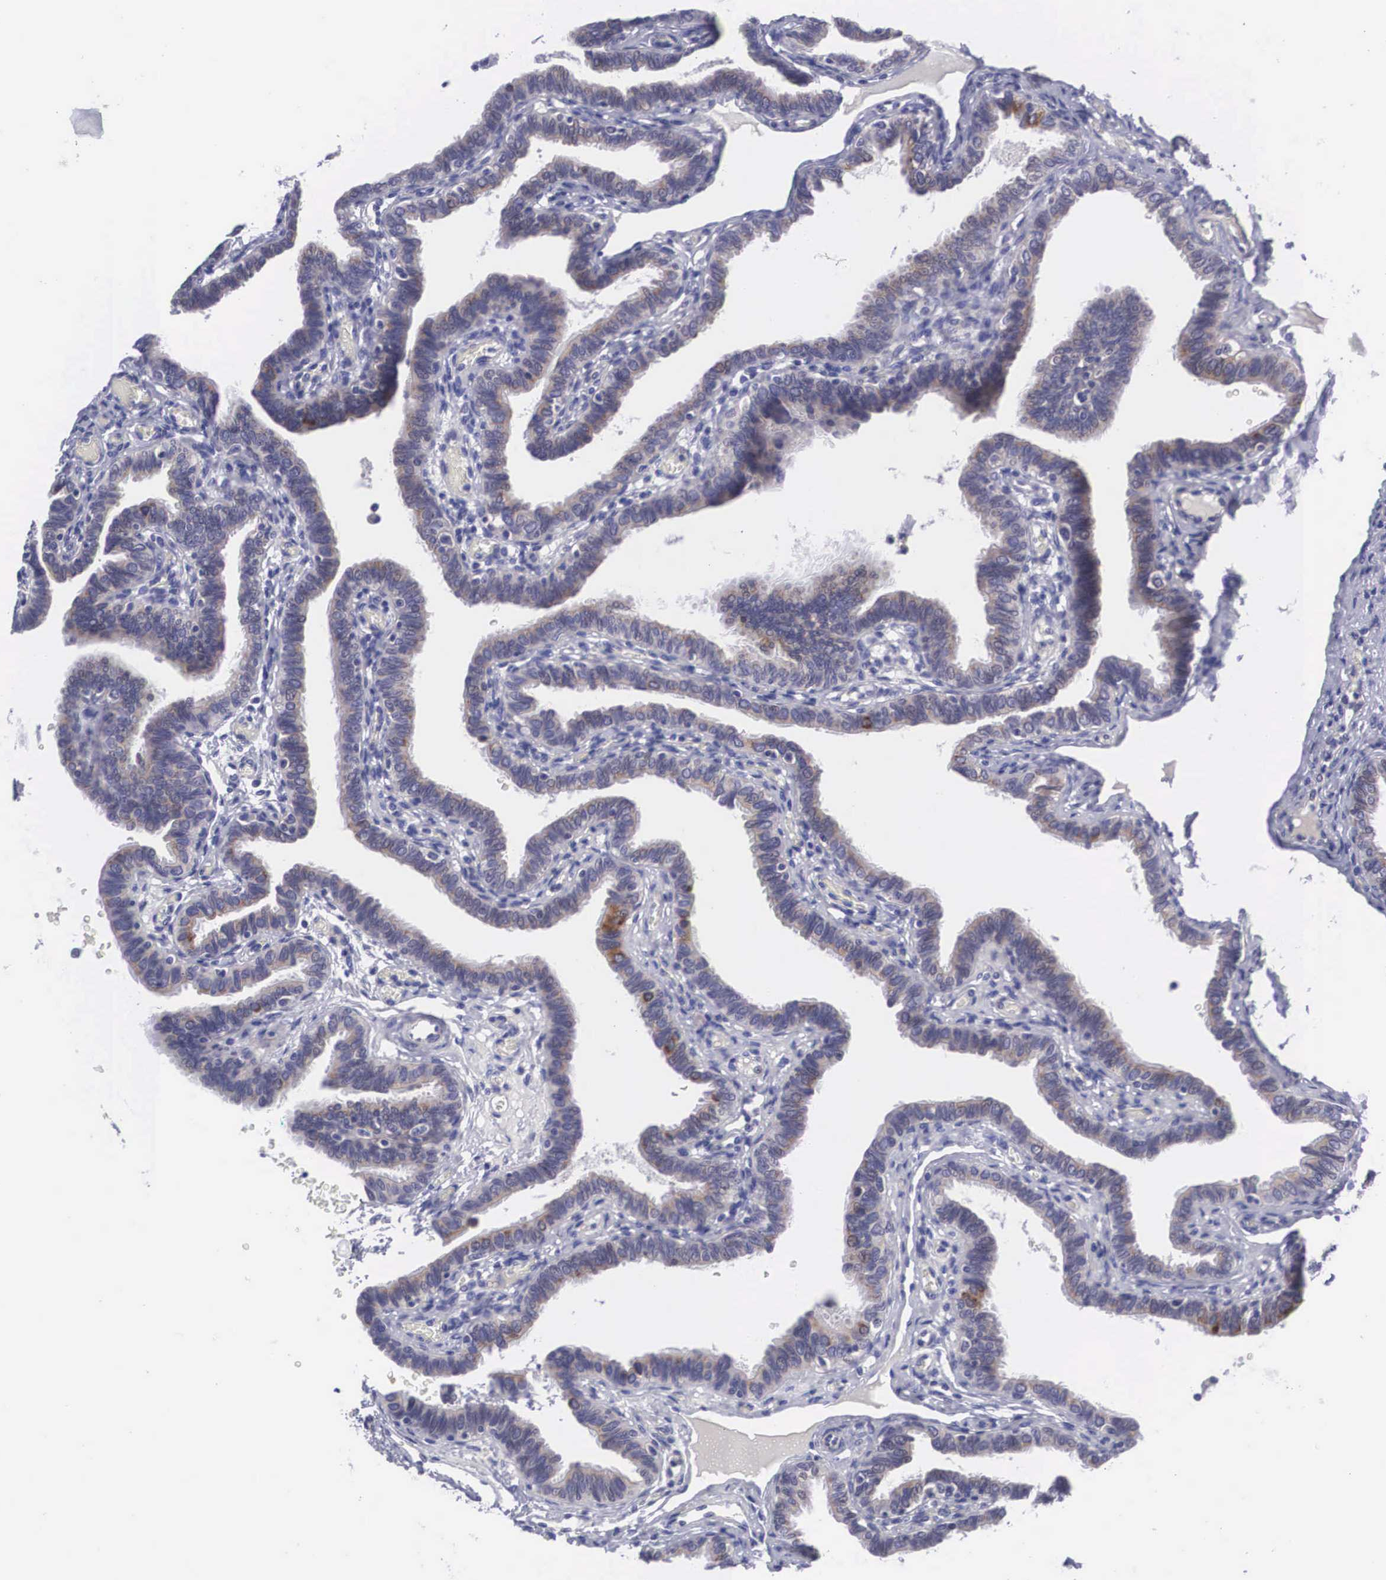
{"staining": {"intensity": "moderate", "quantity": "<25%", "location": "cytoplasmic/membranous"}, "tissue": "fallopian tube", "cell_type": "Glandular cells", "image_type": "normal", "snomed": [{"axis": "morphology", "description": "Normal tissue, NOS"}, {"axis": "topography", "description": "Fallopian tube"}], "caption": "A high-resolution image shows immunohistochemistry (IHC) staining of normal fallopian tube, which exhibits moderate cytoplasmic/membranous staining in approximately <25% of glandular cells.", "gene": "SOX11", "patient": {"sex": "female", "age": 38}}